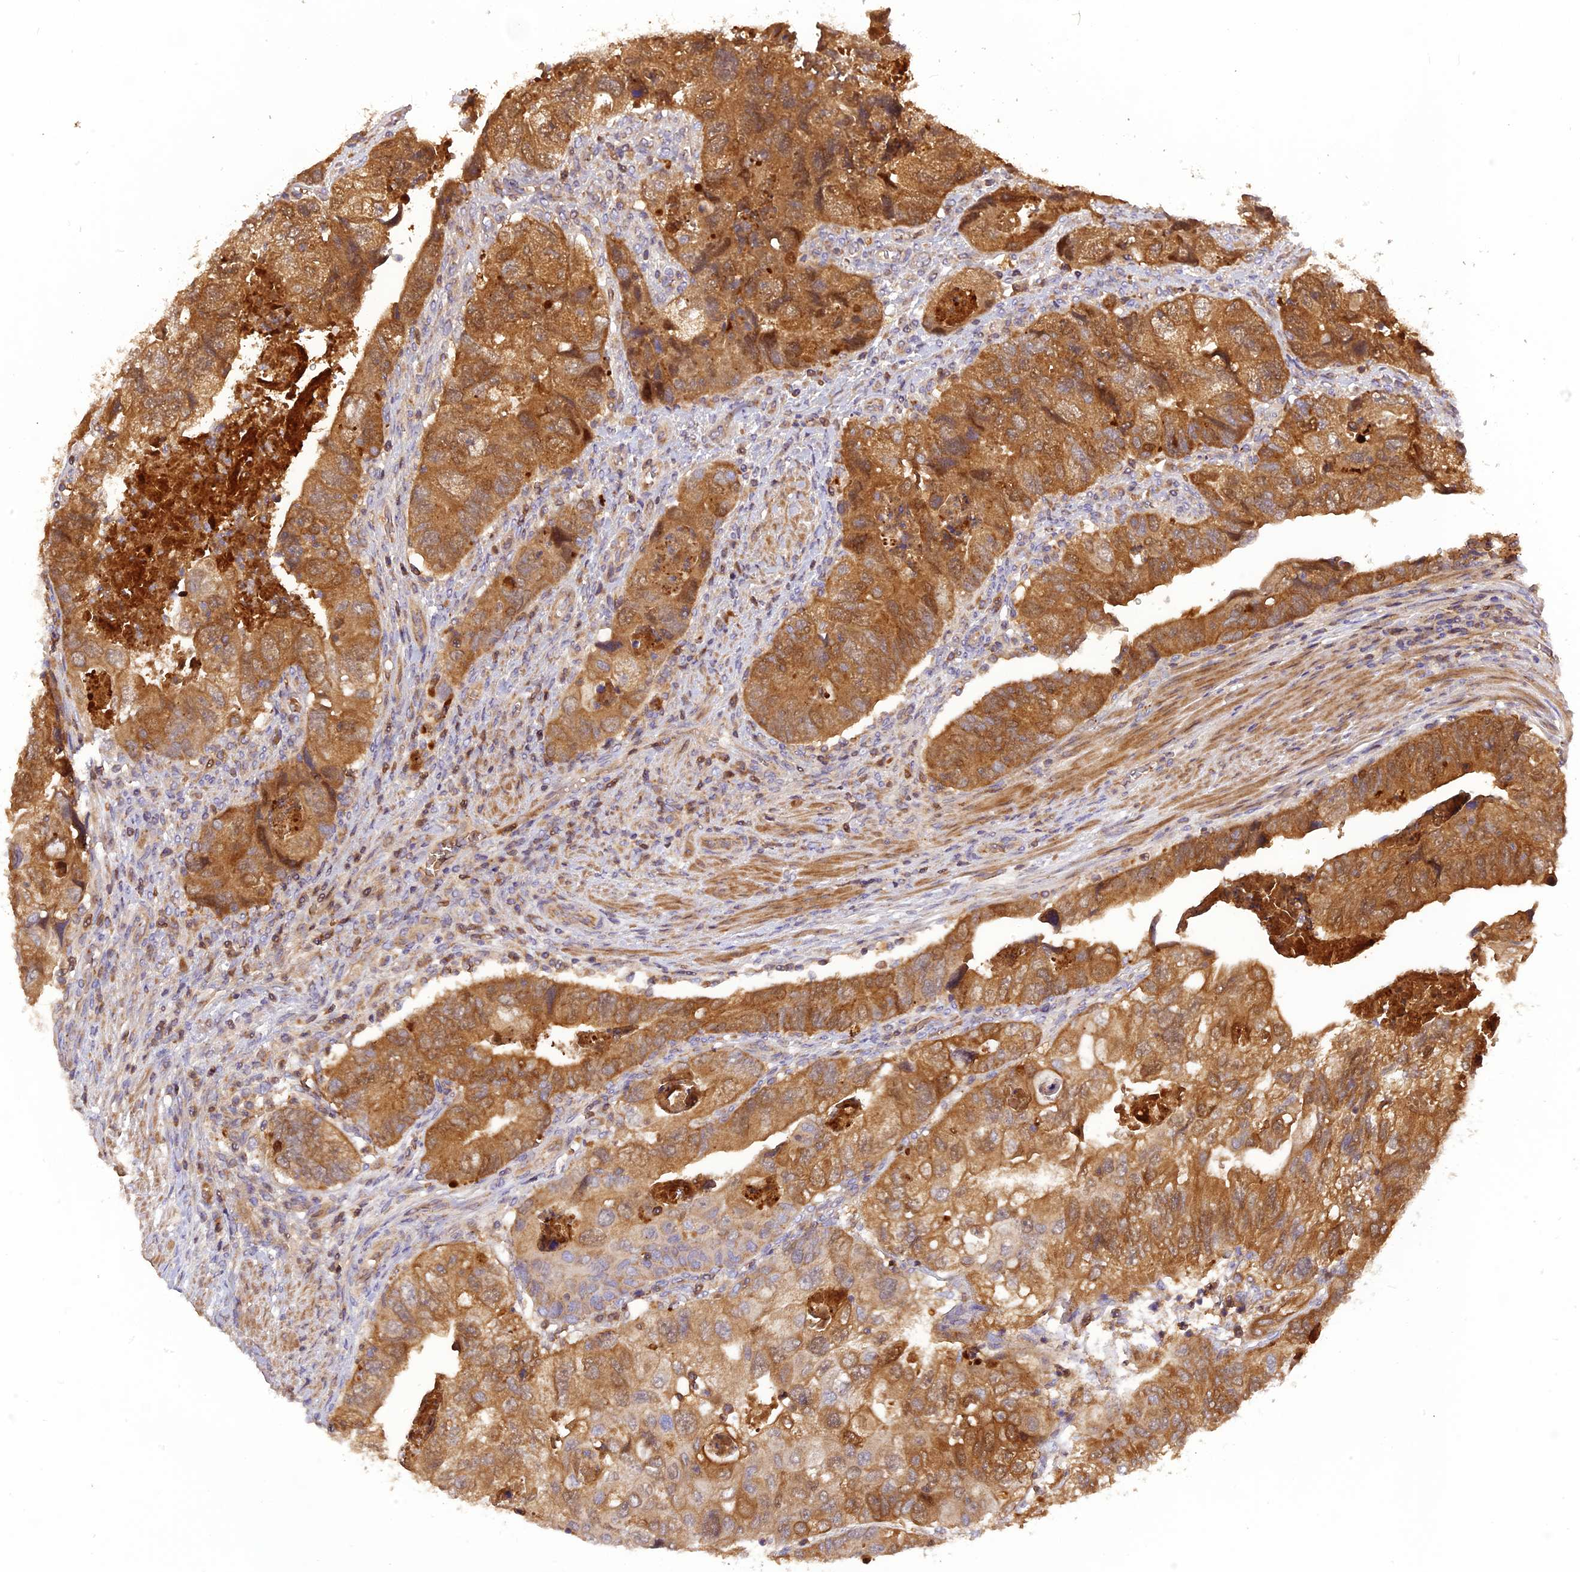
{"staining": {"intensity": "moderate", "quantity": ">75%", "location": "cytoplasmic/membranous"}, "tissue": "colorectal cancer", "cell_type": "Tumor cells", "image_type": "cancer", "snomed": [{"axis": "morphology", "description": "Adenocarcinoma, NOS"}, {"axis": "topography", "description": "Rectum"}], "caption": "This micrograph reveals adenocarcinoma (colorectal) stained with immunohistochemistry to label a protein in brown. The cytoplasmic/membranous of tumor cells show moderate positivity for the protein. Nuclei are counter-stained blue.", "gene": "RPIA", "patient": {"sex": "male", "age": 63}}